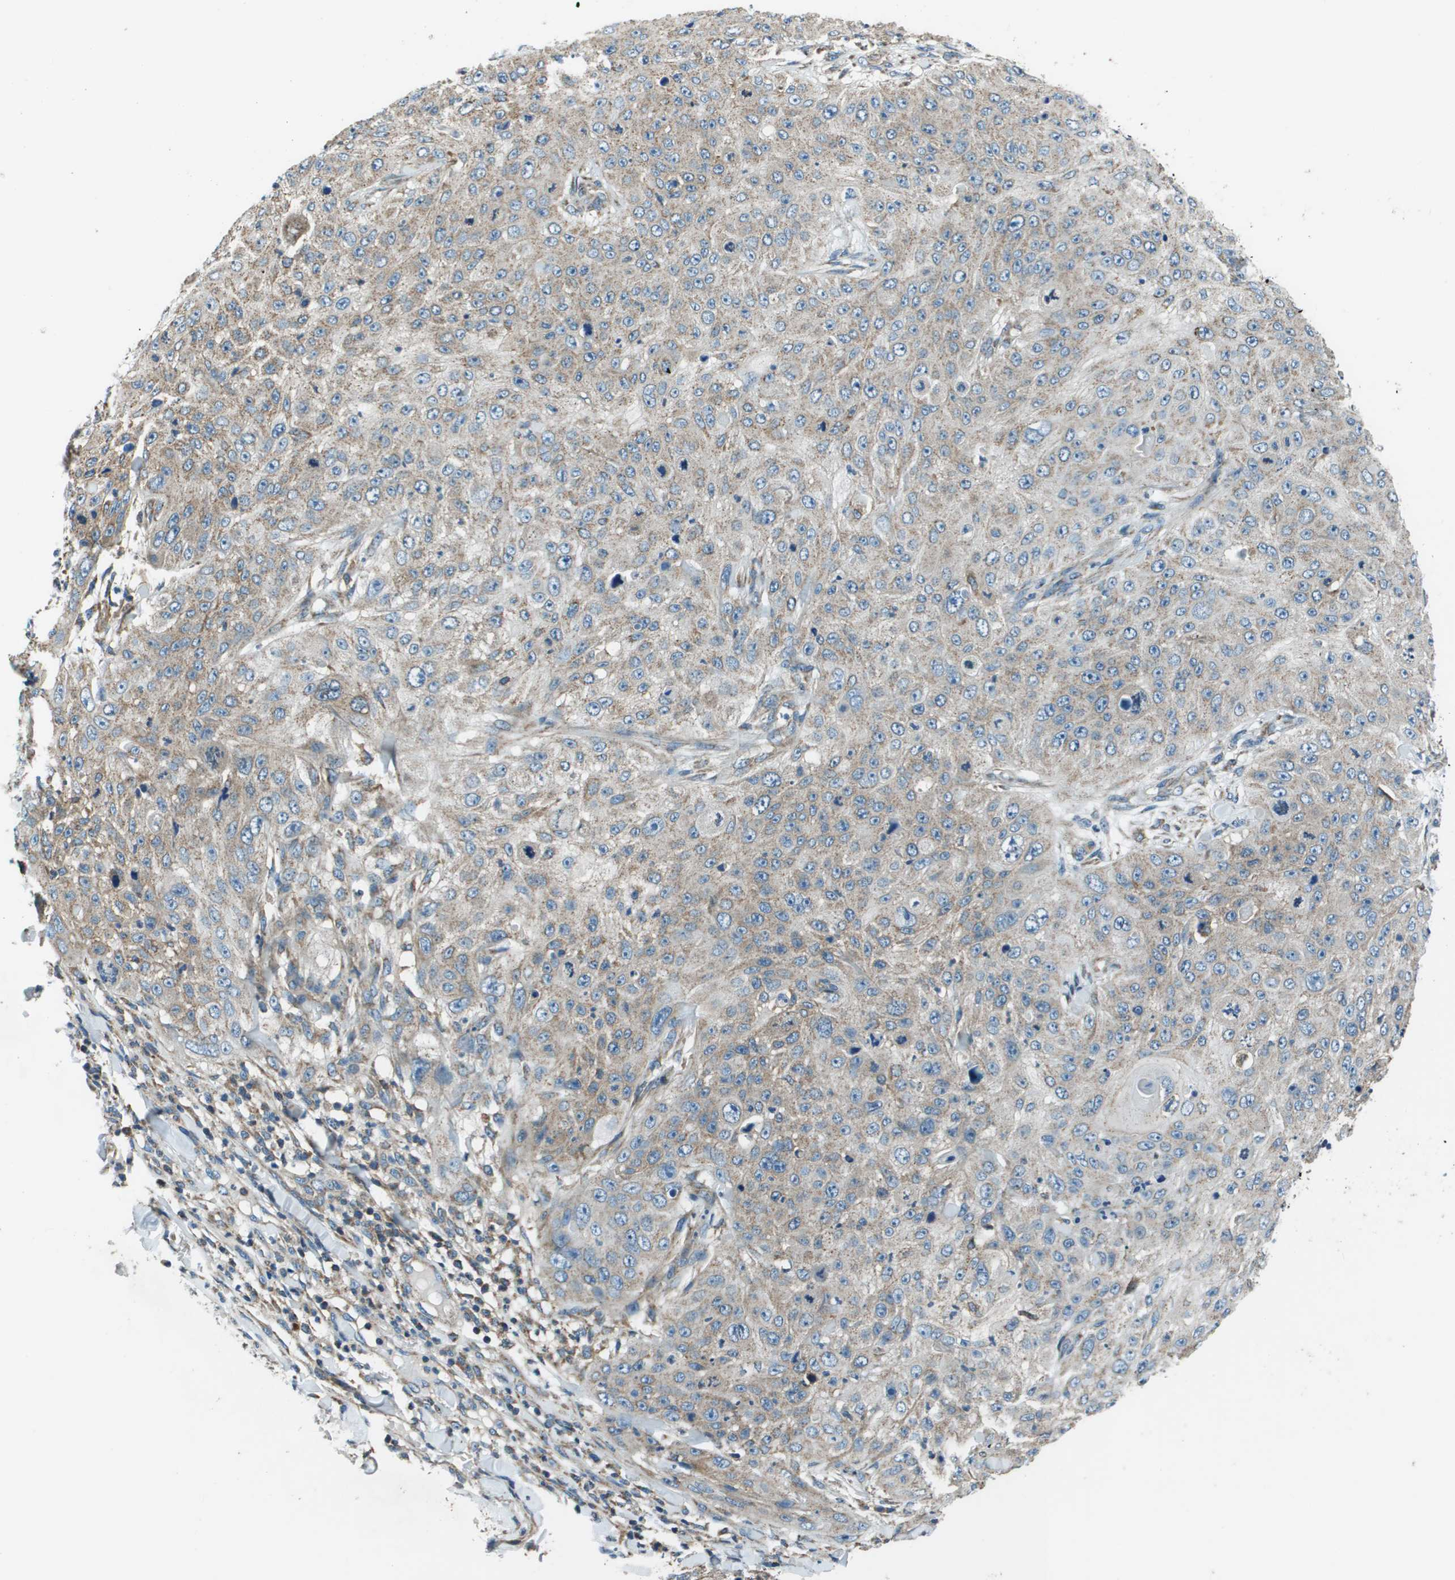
{"staining": {"intensity": "weak", "quantity": "<25%", "location": "cytoplasmic/membranous"}, "tissue": "skin cancer", "cell_type": "Tumor cells", "image_type": "cancer", "snomed": [{"axis": "morphology", "description": "Squamous cell carcinoma, NOS"}, {"axis": "topography", "description": "Skin"}], "caption": "Skin cancer (squamous cell carcinoma) was stained to show a protein in brown. There is no significant staining in tumor cells.", "gene": "TMEM51", "patient": {"sex": "female", "age": 80}}